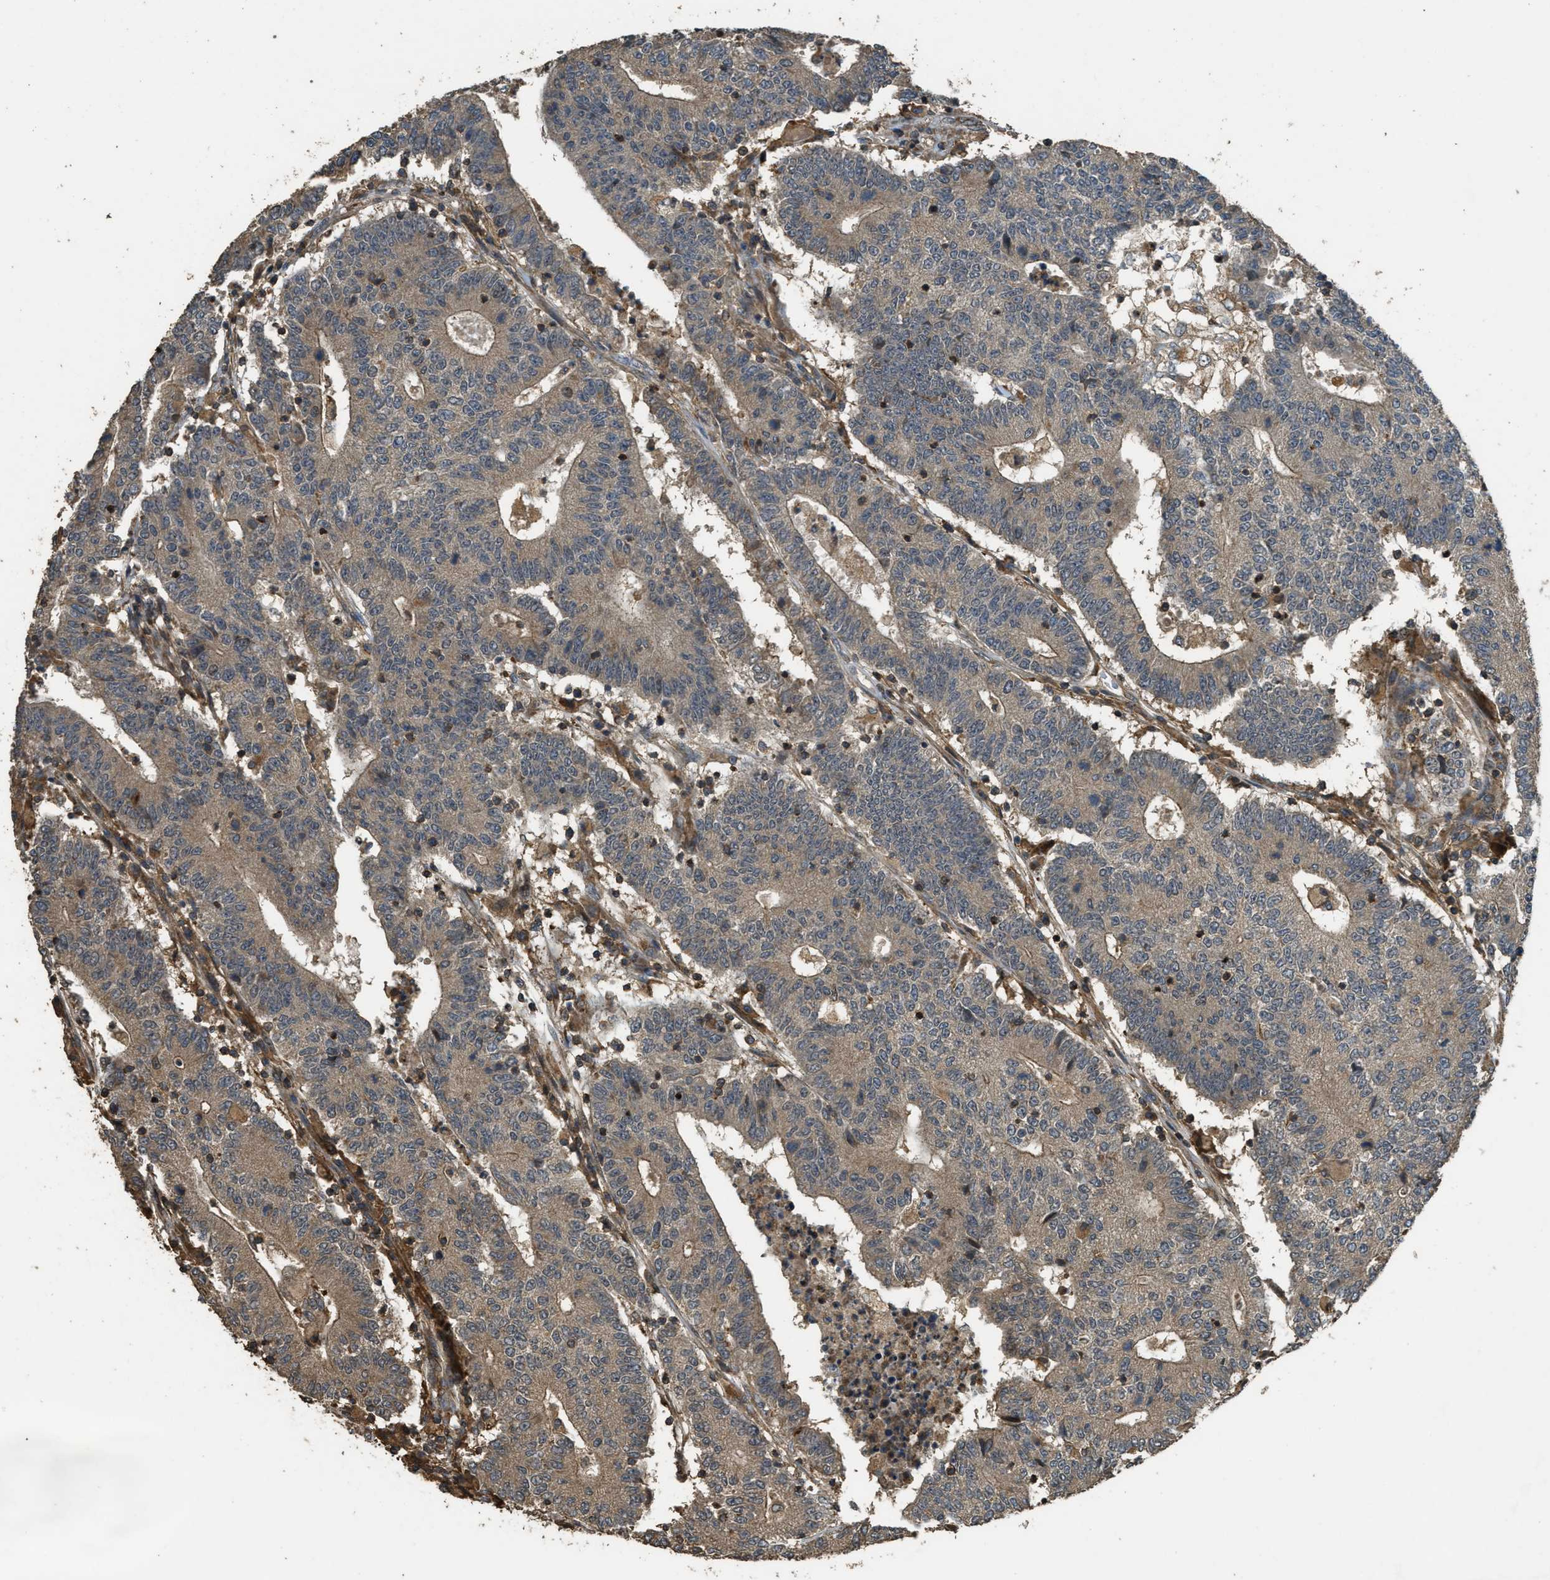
{"staining": {"intensity": "moderate", "quantity": ">75%", "location": "cytoplasmic/membranous"}, "tissue": "colorectal cancer", "cell_type": "Tumor cells", "image_type": "cancer", "snomed": [{"axis": "morphology", "description": "Normal tissue, NOS"}, {"axis": "morphology", "description": "Adenocarcinoma, NOS"}, {"axis": "topography", "description": "Colon"}], "caption": "The image exhibits immunohistochemical staining of adenocarcinoma (colorectal). There is moderate cytoplasmic/membranous positivity is seen in about >75% of tumor cells. (IHC, brightfield microscopy, high magnification).", "gene": "PPP6R3", "patient": {"sex": "female", "age": 75}}